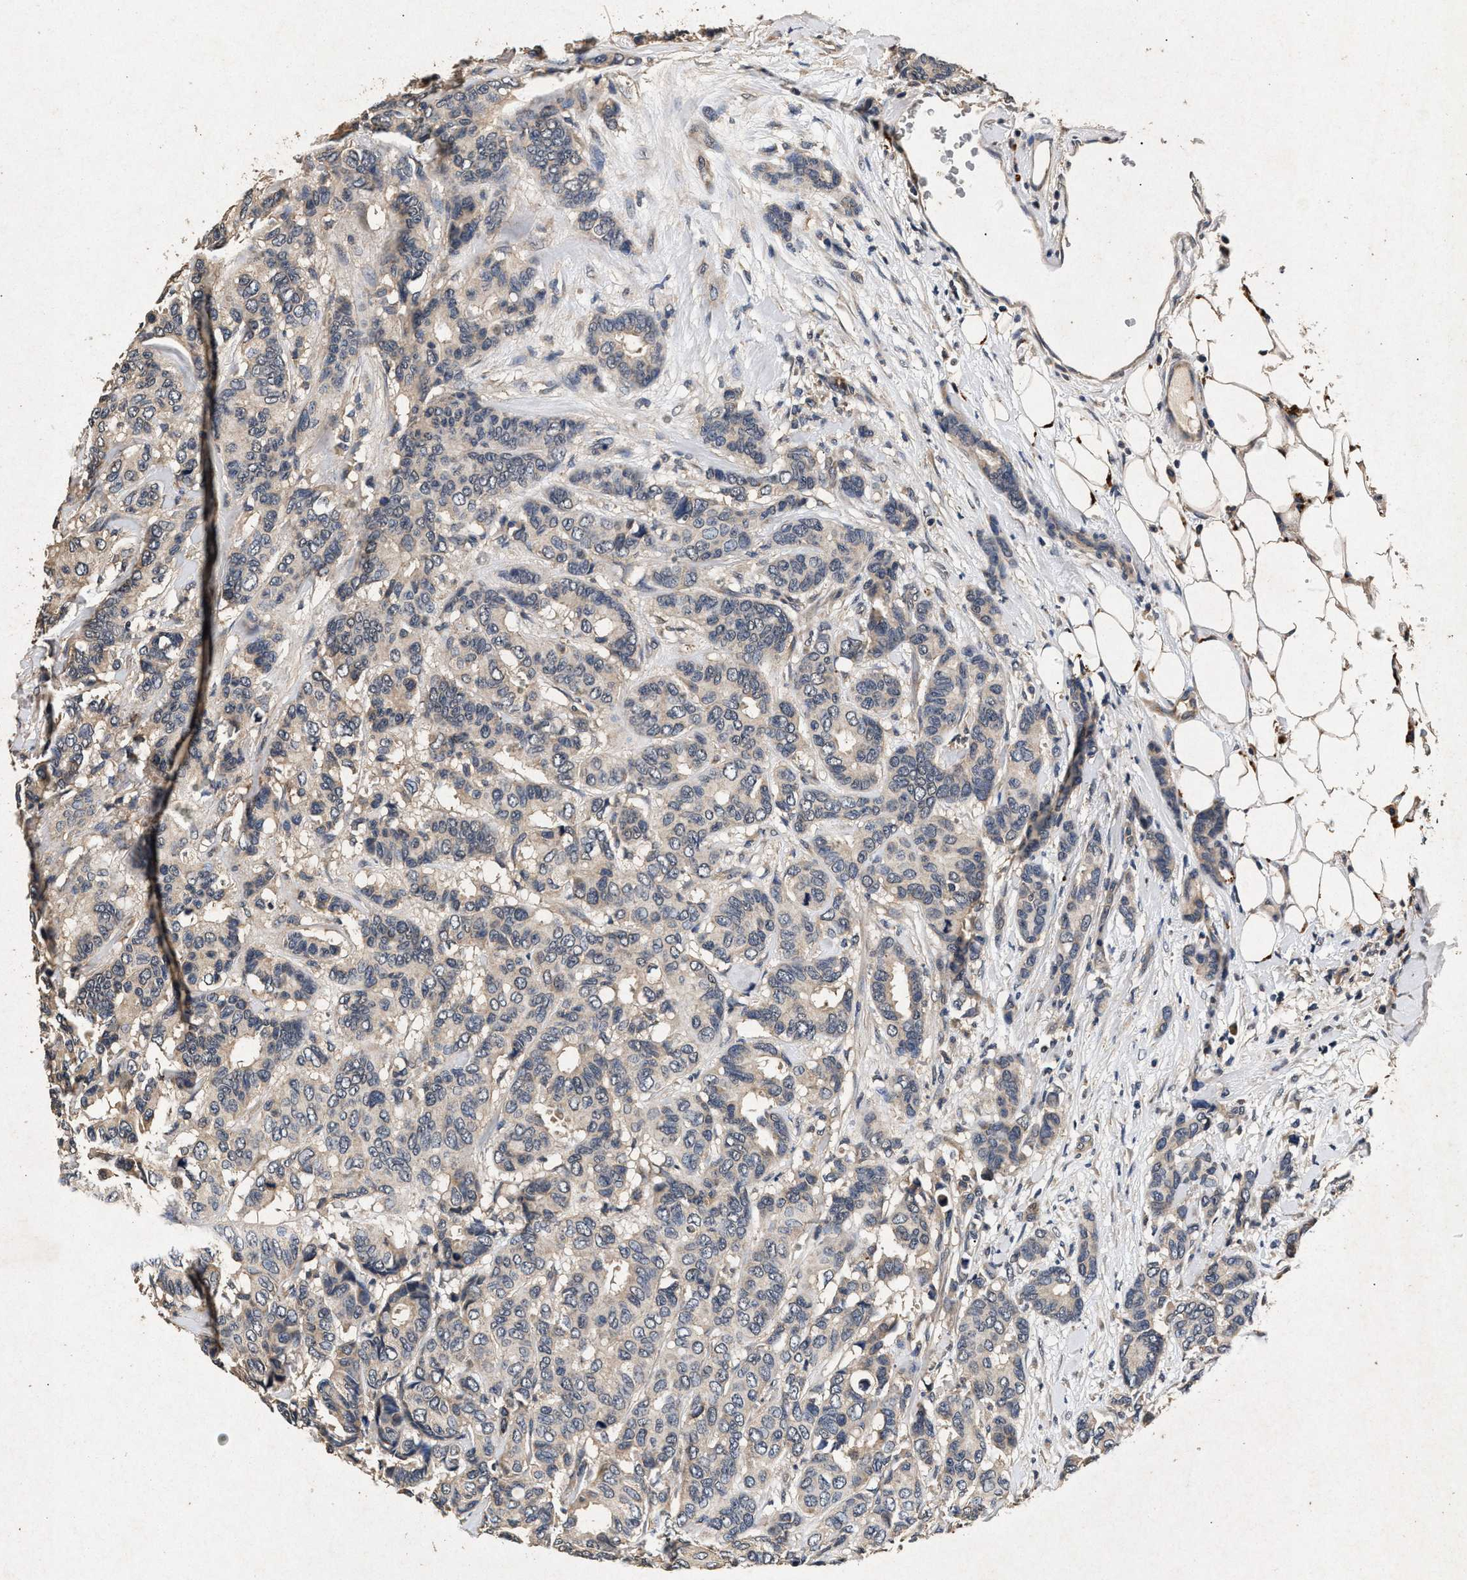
{"staining": {"intensity": "negative", "quantity": "none", "location": "none"}, "tissue": "breast cancer", "cell_type": "Tumor cells", "image_type": "cancer", "snomed": [{"axis": "morphology", "description": "Duct carcinoma"}, {"axis": "topography", "description": "Breast"}], "caption": "There is no significant positivity in tumor cells of breast cancer. The staining was performed using DAB (3,3'-diaminobenzidine) to visualize the protein expression in brown, while the nuclei were stained in blue with hematoxylin (Magnification: 20x).", "gene": "PPP1CC", "patient": {"sex": "female", "age": 87}}